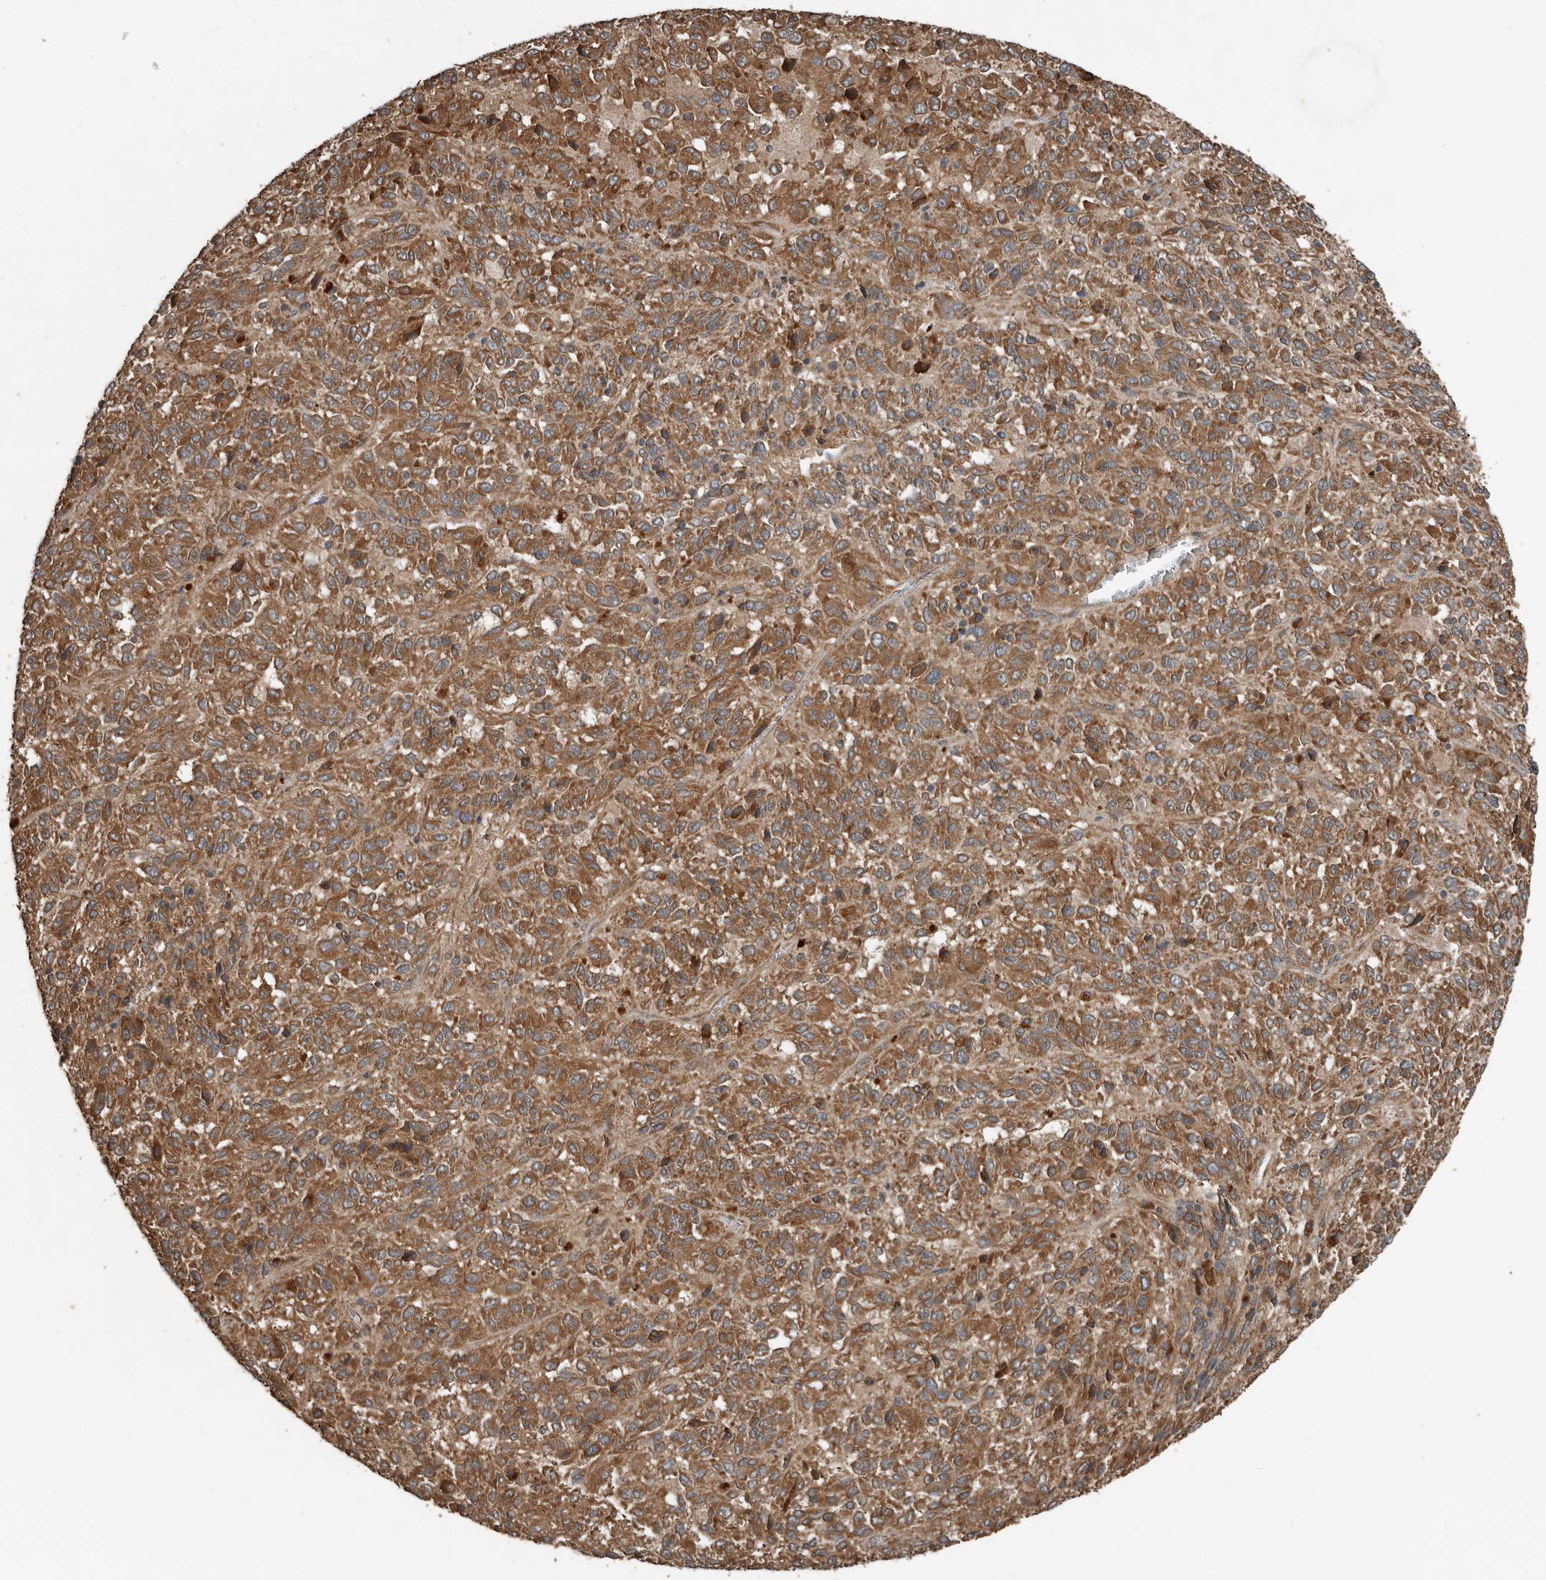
{"staining": {"intensity": "strong", "quantity": ">75%", "location": "cytoplasmic/membranous"}, "tissue": "melanoma", "cell_type": "Tumor cells", "image_type": "cancer", "snomed": [{"axis": "morphology", "description": "Malignant melanoma, Metastatic site"}, {"axis": "topography", "description": "Lung"}], "caption": "Brown immunohistochemical staining in human melanoma reveals strong cytoplasmic/membranous positivity in about >75% of tumor cells. The protein of interest is stained brown, and the nuclei are stained in blue (DAB (3,3'-diaminobenzidine) IHC with brightfield microscopy, high magnification).", "gene": "RNF207", "patient": {"sex": "male", "age": 64}}